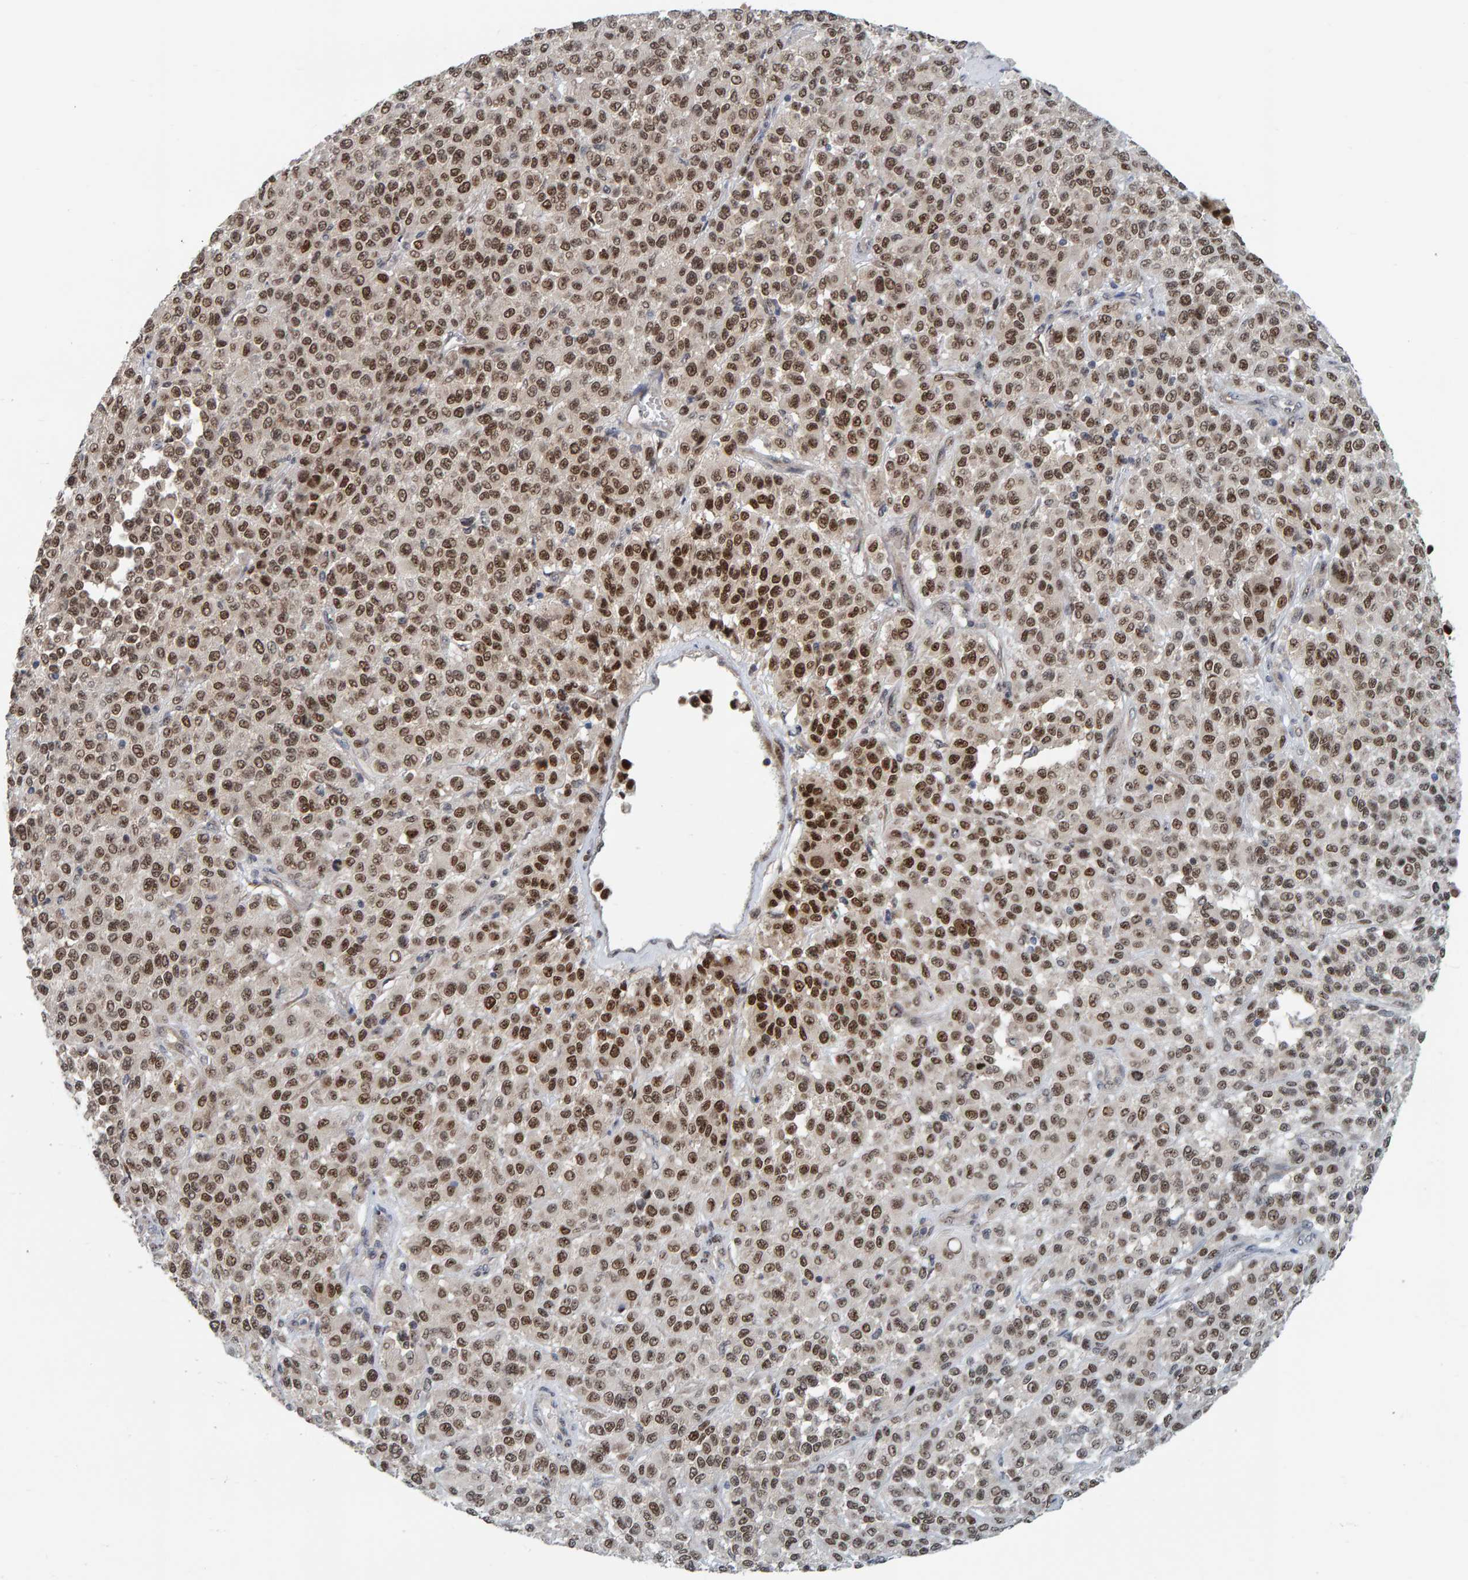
{"staining": {"intensity": "strong", "quantity": ">75%", "location": "nuclear"}, "tissue": "melanoma", "cell_type": "Tumor cells", "image_type": "cancer", "snomed": [{"axis": "morphology", "description": "Malignant melanoma, Metastatic site"}, {"axis": "topography", "description": "Pancreas"}], "caption": "IHC micrograph of neoplastic tissue: human malignant melanoma (metastatic site) stained using immunohistochemistry shows high levels of strong protein expression localized specifically in the nuclear of tumor cells, appearing as a nuclear brown color.", "gene": "POLR1E", "patient": {"sex": "female", "age": 30}}